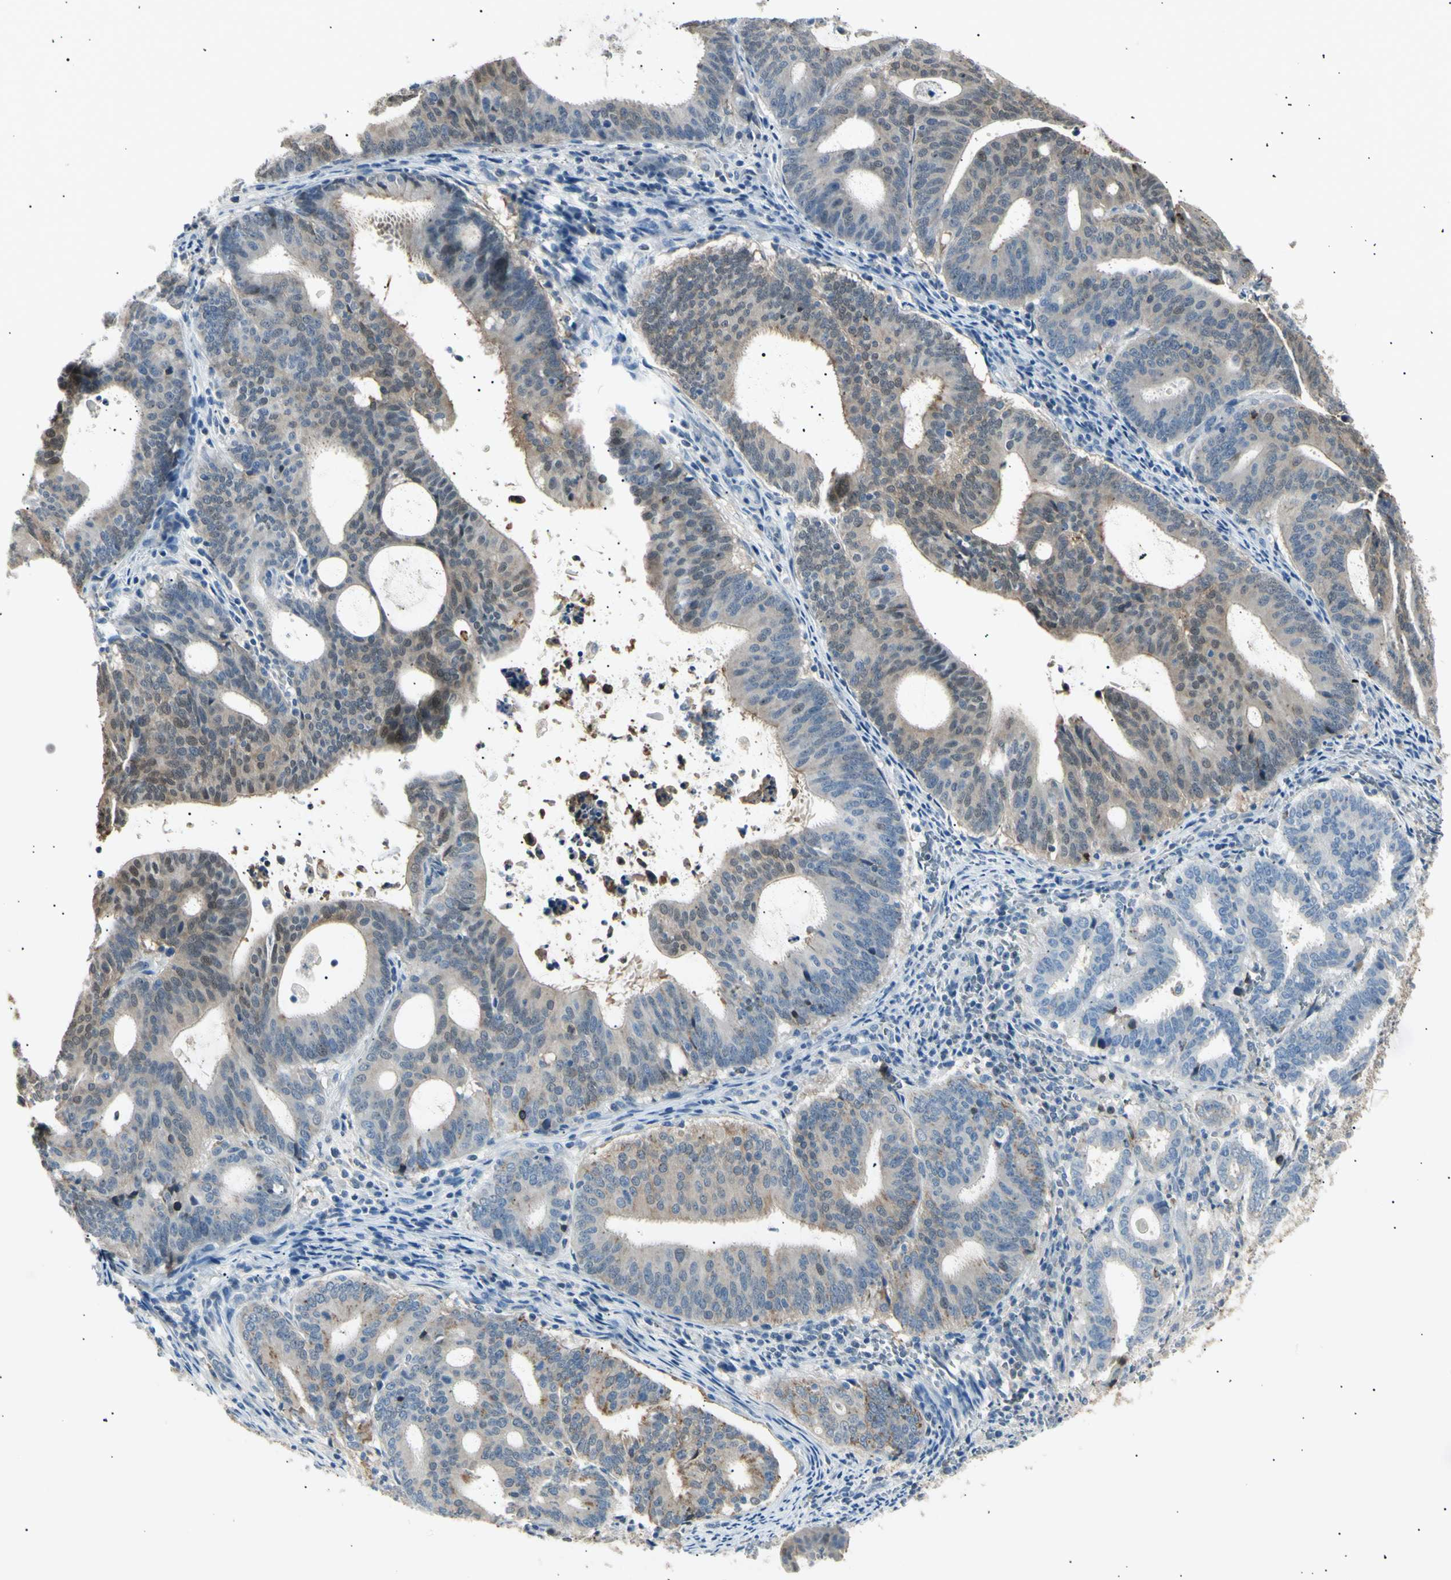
{"staining": {"intensity": "weak", "quantity": "25%-75%", "location": "cytoplasmic/membranous"}, "tissue": "endometrial cancer", "cell_type": "Tumor cells", "image_type": "cancer", "snomed": [{"axis": "morphology", "description": "Adenocarcinoma, NOS"}, {"axis": "topography", "description": "Uterus"}], "caption": "A brown stain labels weak cytoplasmic/membranous staining of a protein in adenocarcinoma (endometrial) tumor cells.", "gene": "LHPP", "patient": {"sex": "female", "age": 83}}